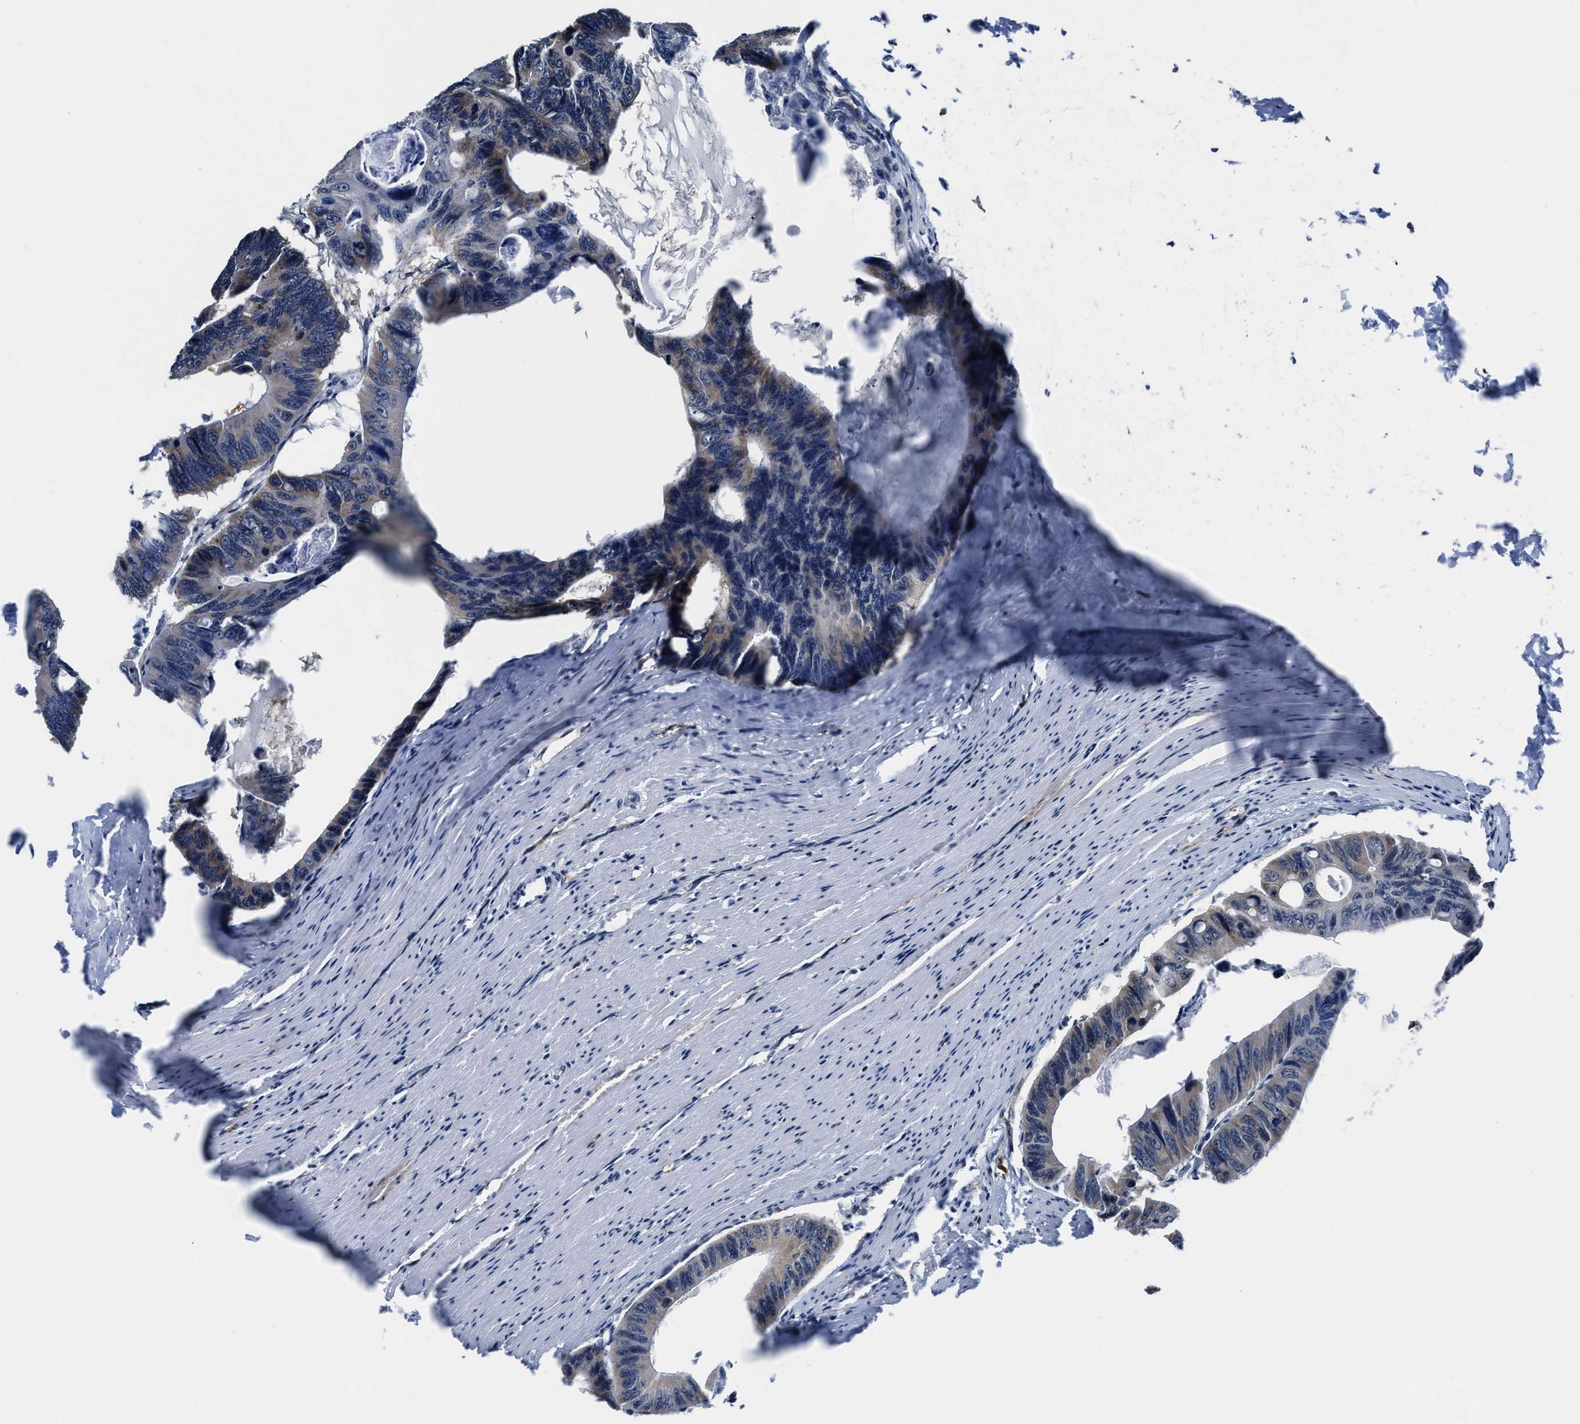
{"staining": {"intensity": "weak", "quantity": "25%-75%", "location": "cytoplasmic/membranous"}, "tissue": "colorectal cancer", "cell_type": "Tumor cells", "image_type": "cancer", "snomed": [{"axis": "morphology", "description": "Adenocarcinoma, NOS"}, {"axis": "topography", "description": "Colon"}], "caption": "Protein expression by IHC reveals weak cytoplasmic/membranous positivity in approximately 25%-75% of tumor cells in colorectal cancer.", "gene": "MARCKSL1", "patient": {"sex": "female", "age": 55}}